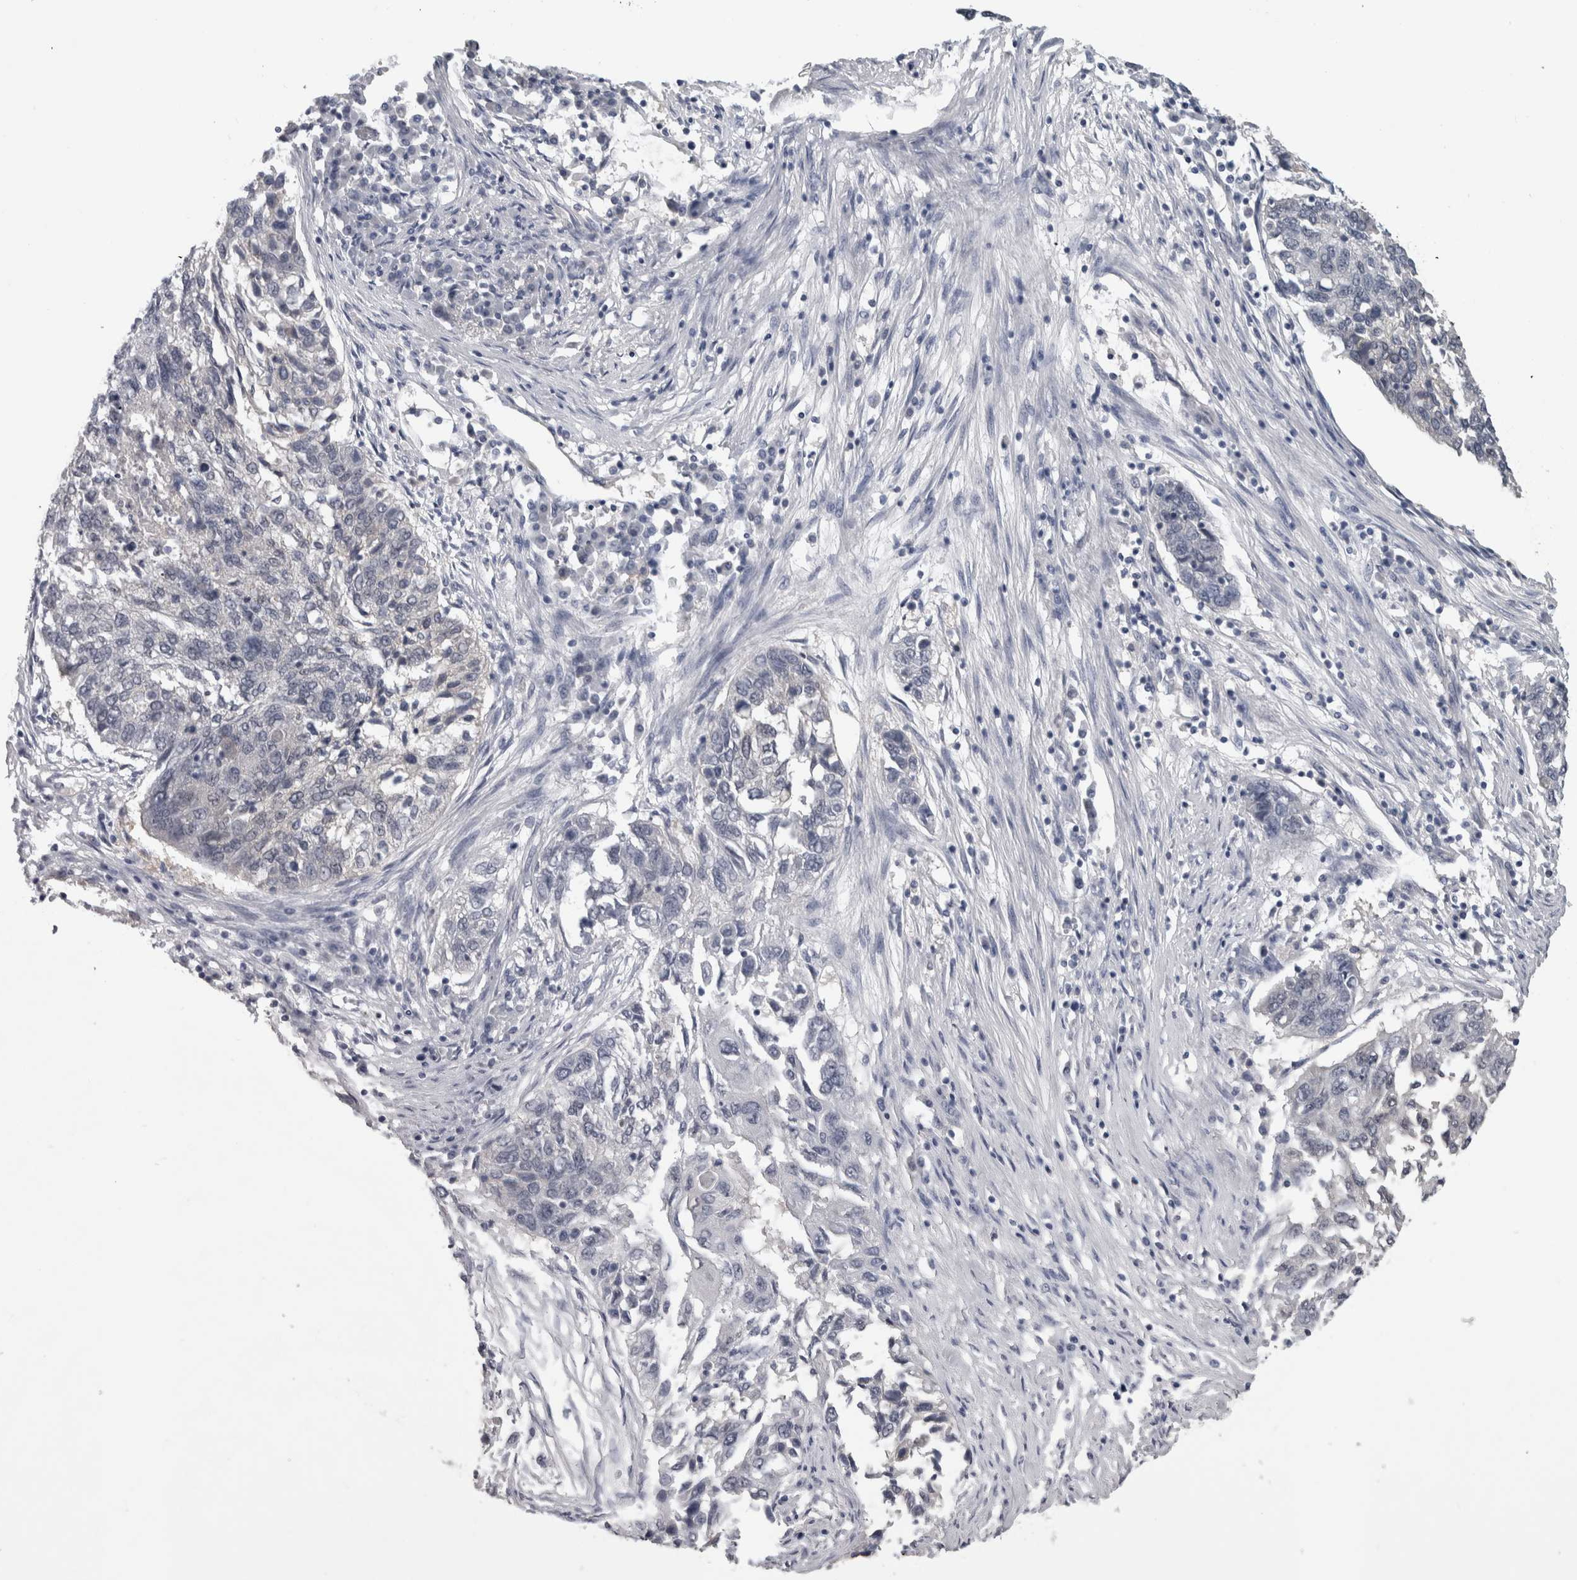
{"staining": {"intensity": "negative", "quantity": "none", "location": "none"}, "tissue": "lung cancer", "cell_type": "Tumor cells", "image_type": "cancer", "snomed": [{"axis": "morphology", "description": "Squamous cell carcinoma, NOS"}, {"axis": "topography", "description": "Lung"}], "caption": "Tumor cells show no significant protein positivity in lung cancer (squamous cell carcinoma).", "gene": "NAPRT", "patient": {"sex": "female", "age": 63}}